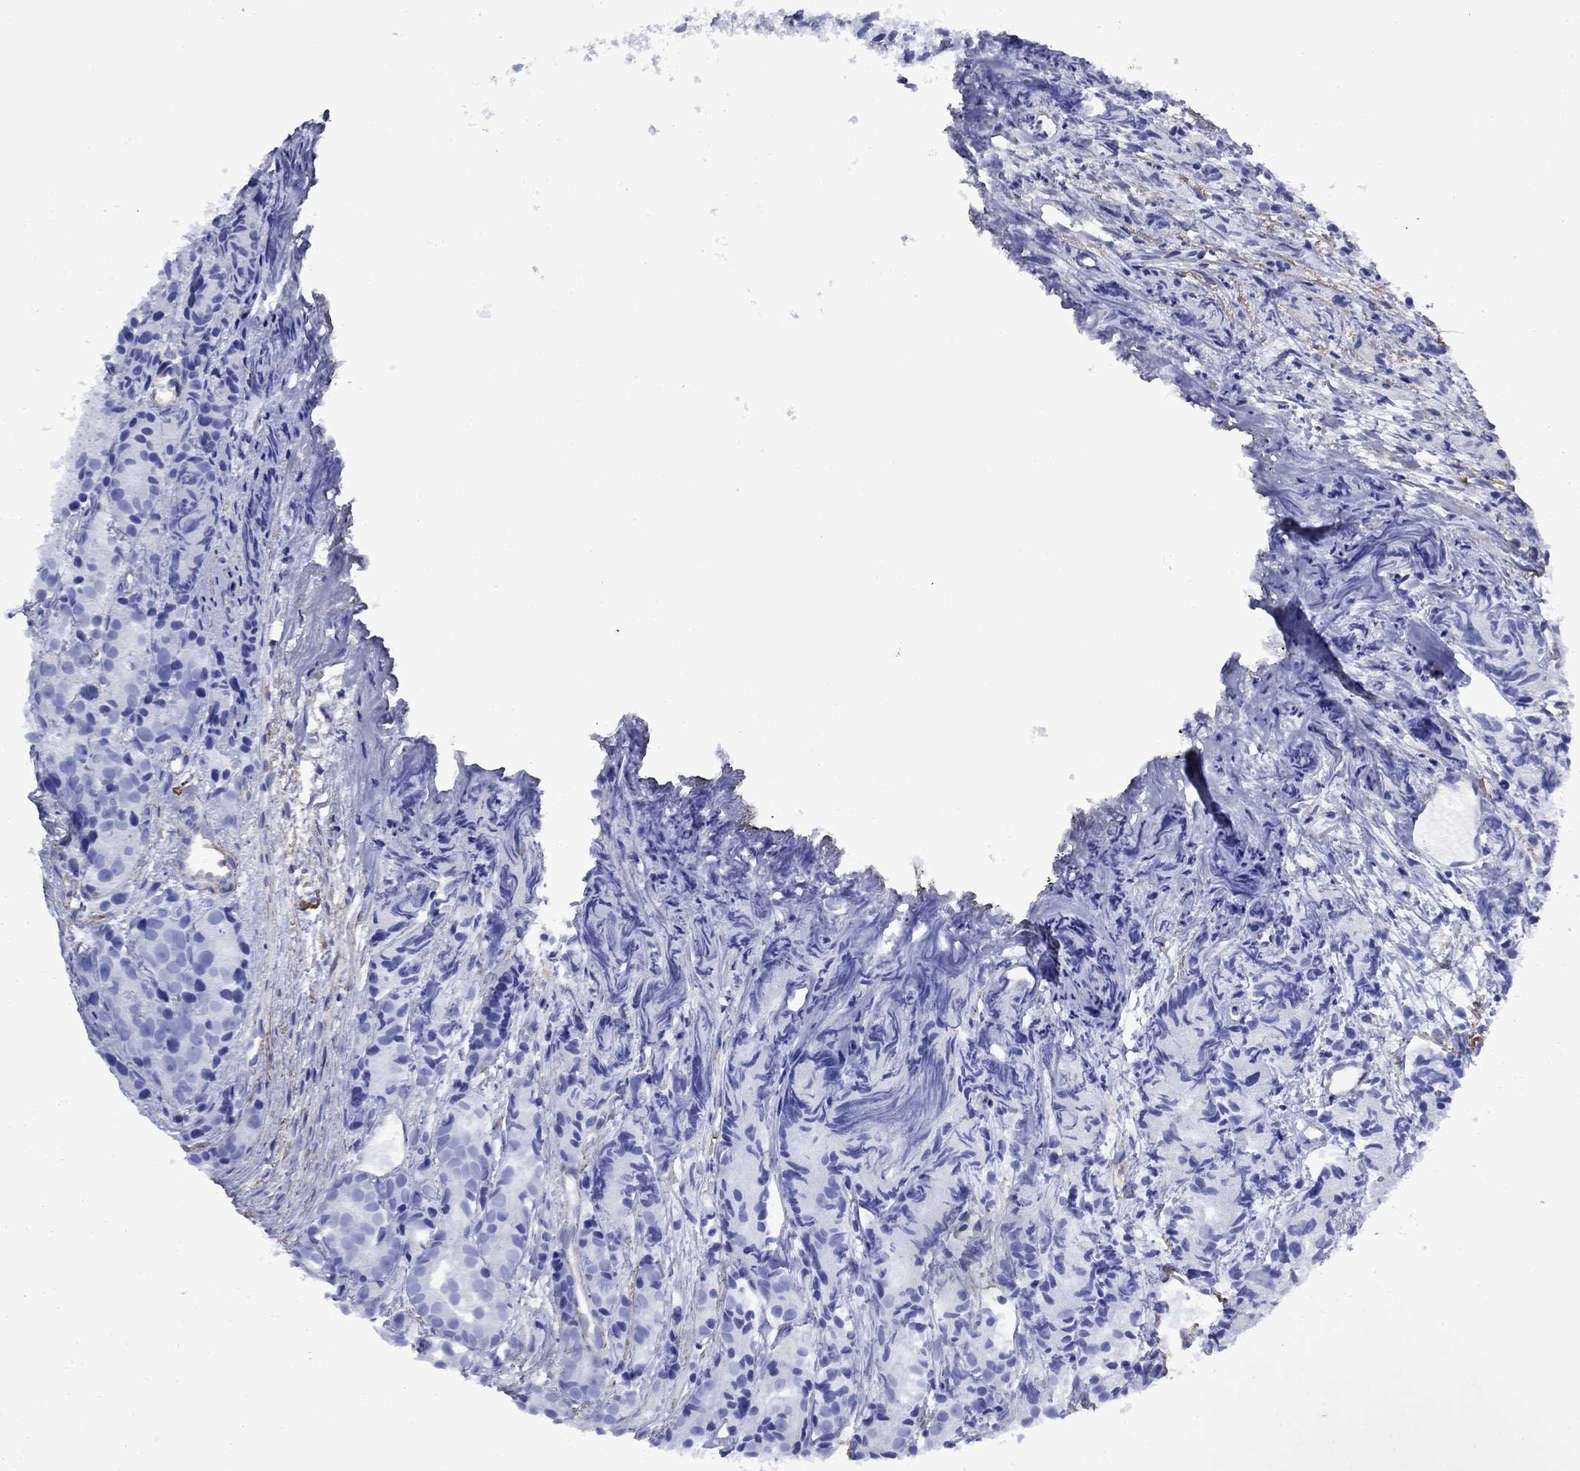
{"staining": {"intensity": "negative", "quantity": "none", "location": "none"}, "tissue": "prostate cancer", "cell_type": "Tumor cells", "image_type": "cancer", "snomed": [{"axis": "morphology", "description": "Adenocarcinoma, Medium grade"}, {"axis": "topography", "description": "Prostate"}], "caption": "DAB immunohistochemical staining of human prostate cancer (adenocarcinoma (medium-grade)) reveals no significant staining in tumor cells.", "gene": "VTN", "patient": {"sex": "male", "age": 74}}